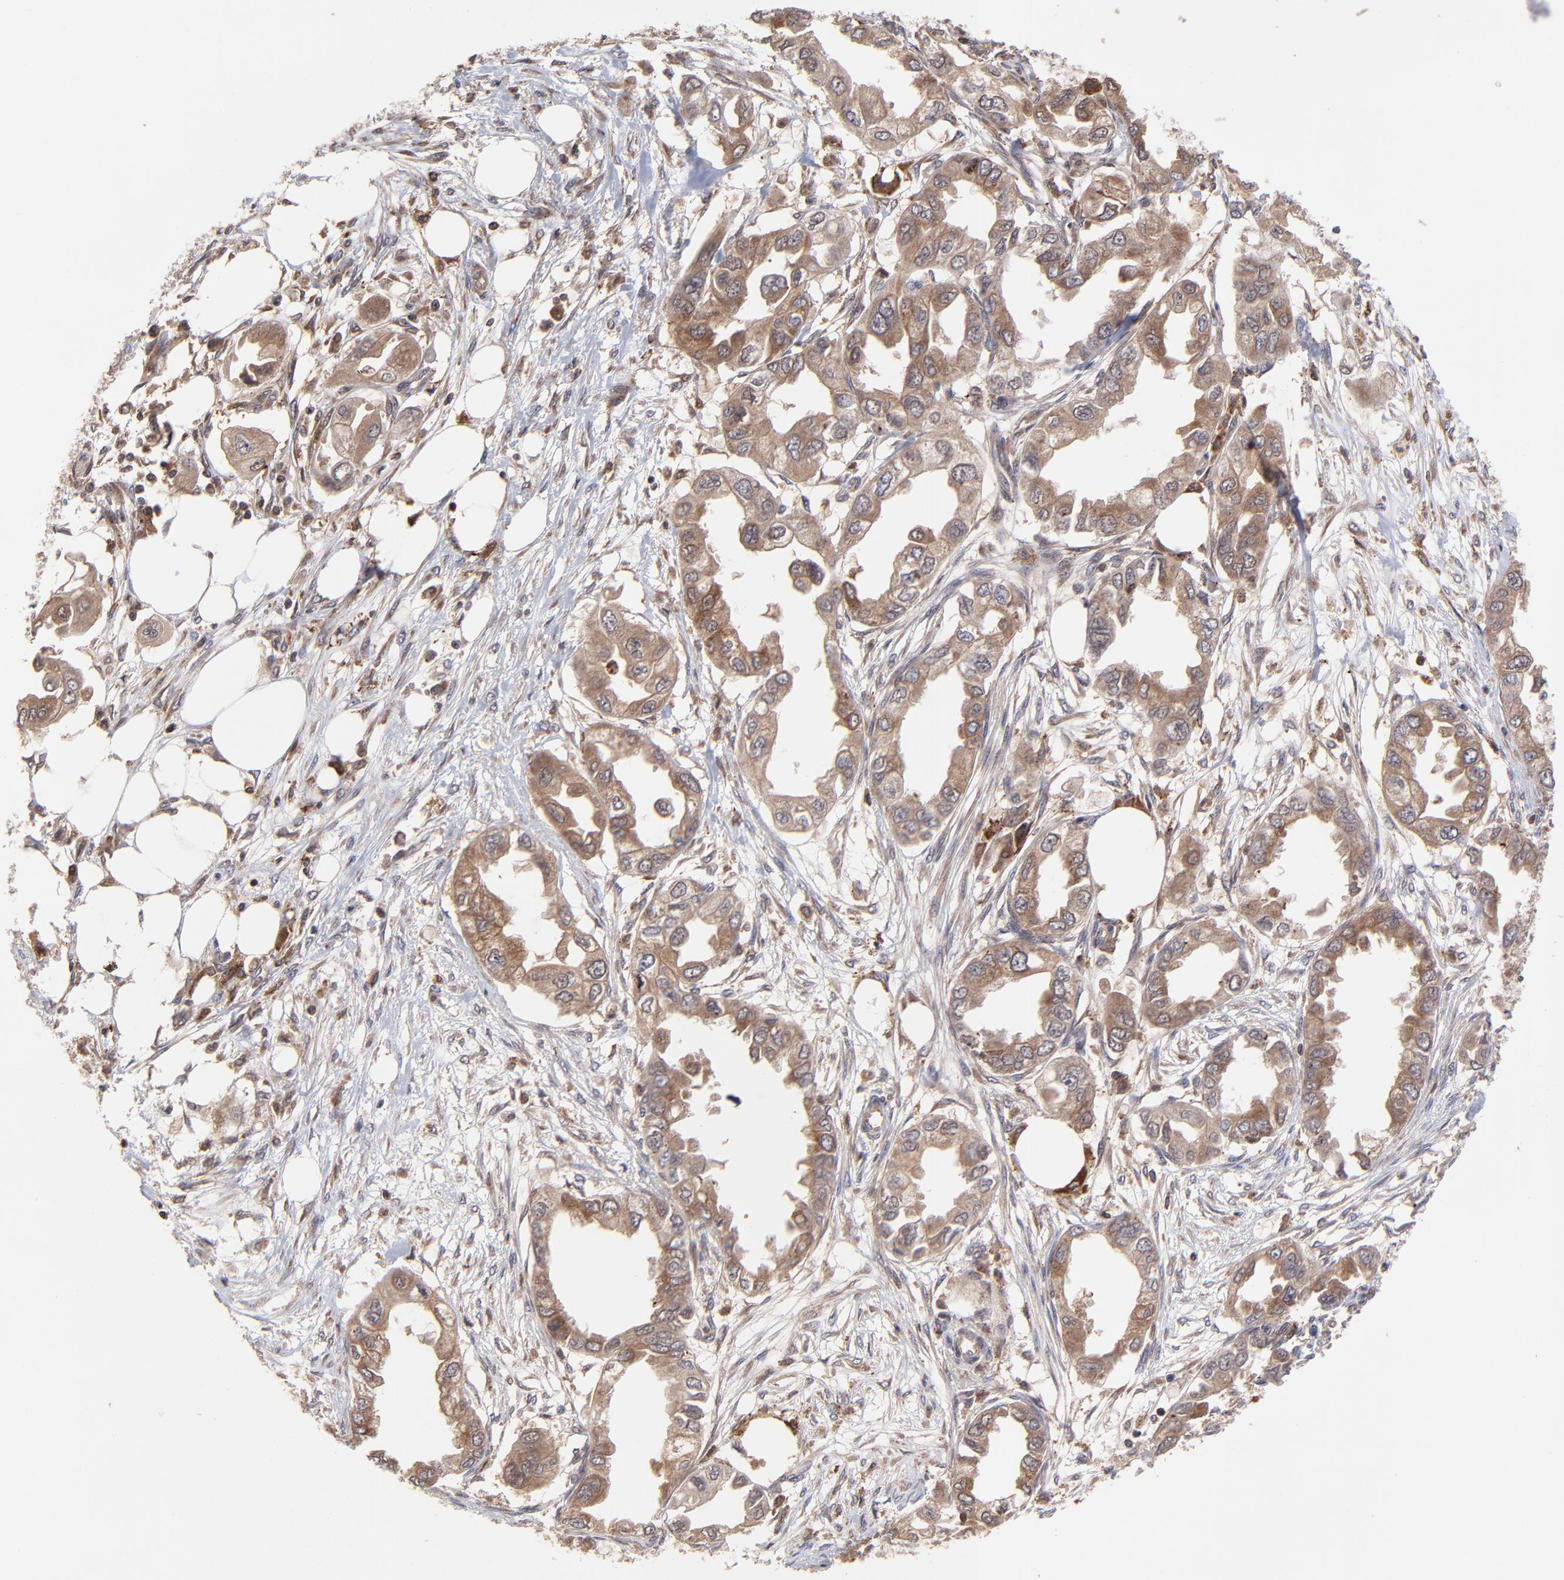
{"staining": {"intensity": "moderate", "quantity": ">75%", "location": "cytoplasmic/membranous"}, "tissue": "endometrial cancer", "cell_type": "Tumor cells", "image_type": "cancer", "snomed": [{"axis": "morphology", "description": "Adenocarcinoma, NOS"}, {"axis": "topography", "description": "Endometrium"}], "caption": "A high-resolution histopathology image shows immunohistochemistry staining of endometrial adenocarcinoma, which displays moderate cytoplasmic/membranous staining in approximately >75% of tumor cells.", "gene": "UBE2L6", "patient": {"sex": "female", "age": 67}}